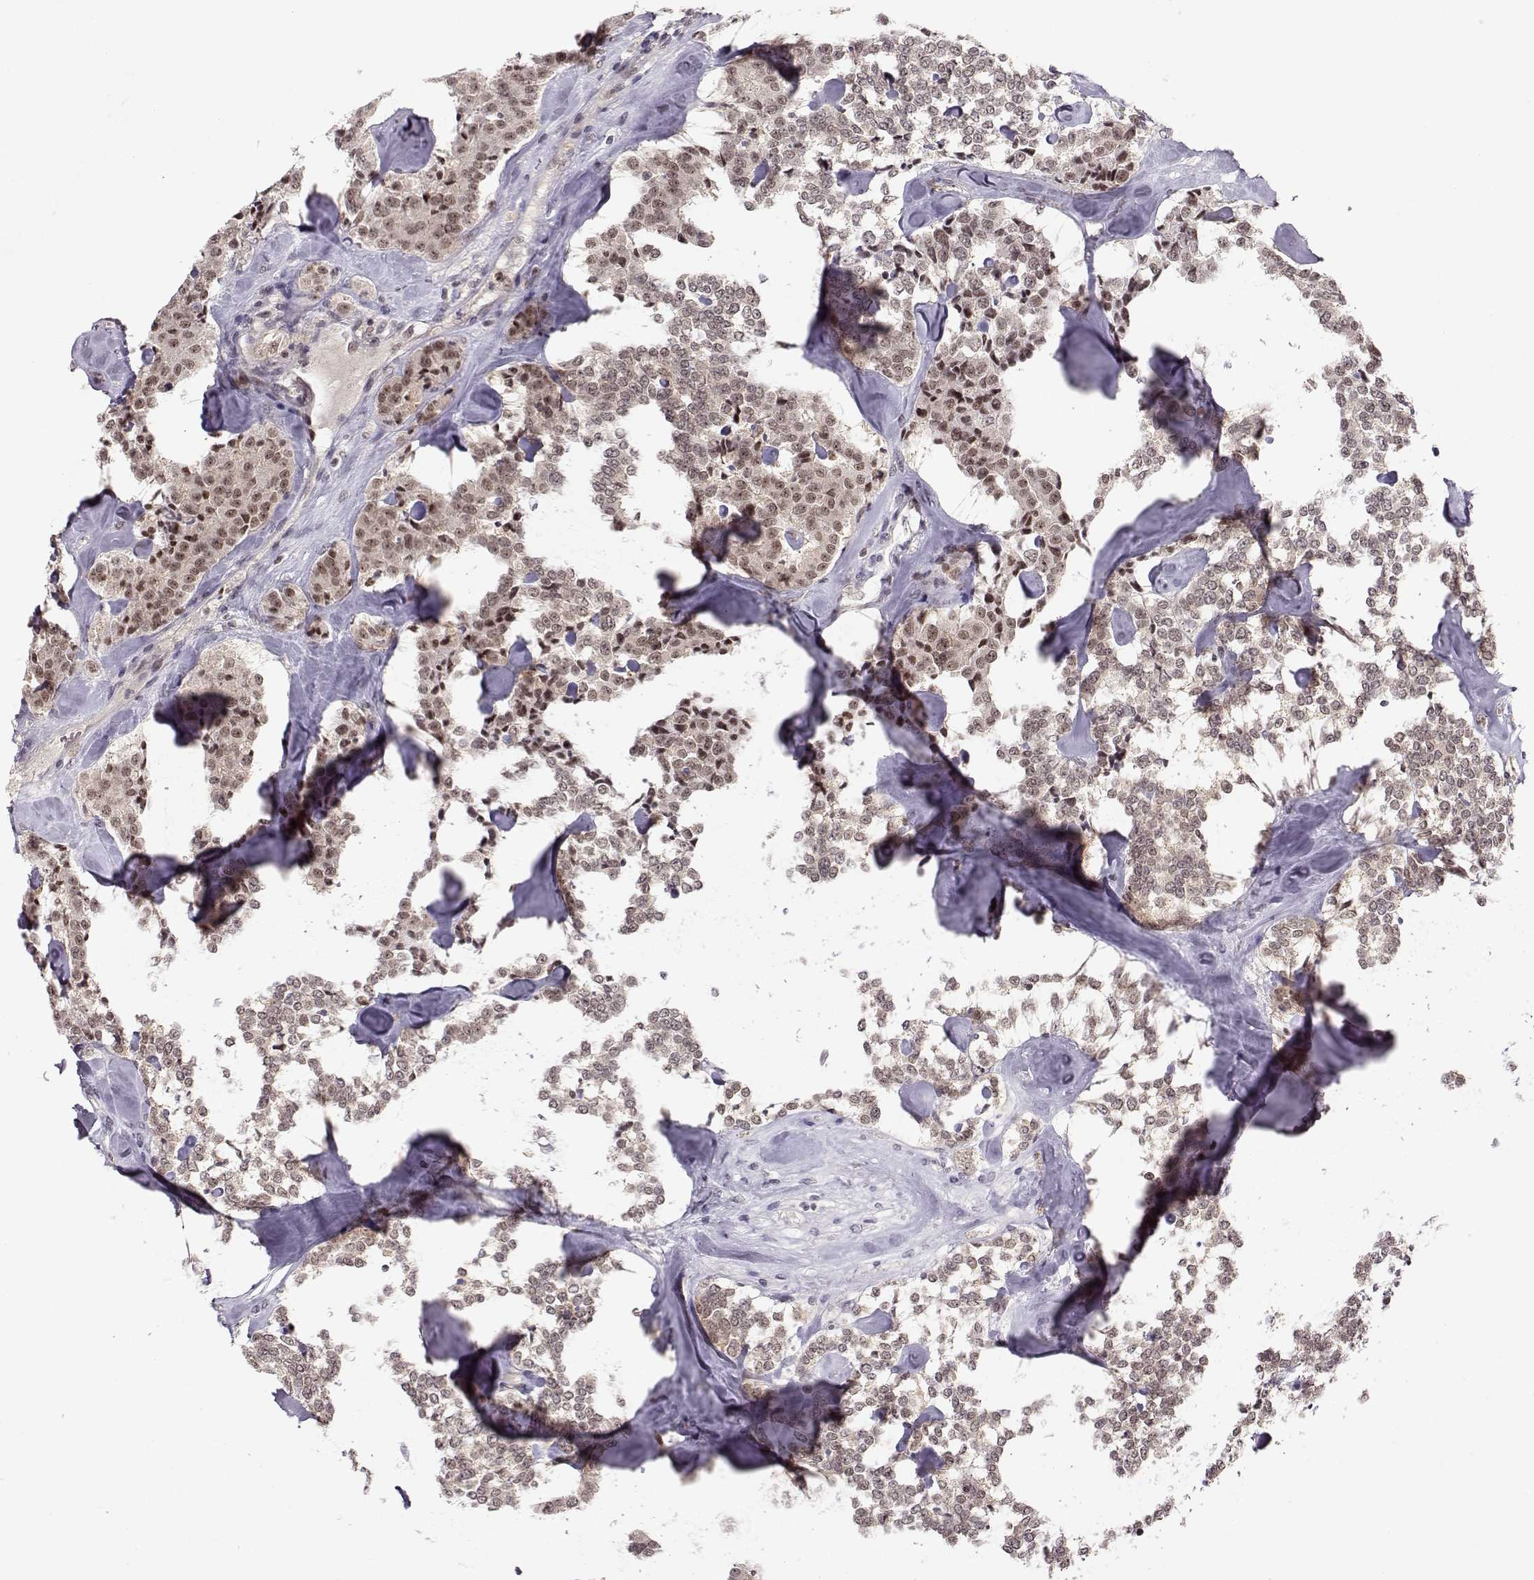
{"staining": {"intensity": "moderate", "quantity": "25%-75%", "location": "nuclear"}, "tissue": "carcinoid", "cell_type": "Tumor cells", "image_type": "cancer", "snomed": [{"axis": "morphology", "description": "Carcinoid, malignant, NOS"}, {"axis": "topography", "description": "Pancreas"}], "caption": "The histopathology image exhibits staining of carcinoid, revealing moderate nuclear protein positivity (brown color) within tumor cells.", "gene": "CSNK2A1", "patient": {"sex": "male", "age": 41}}